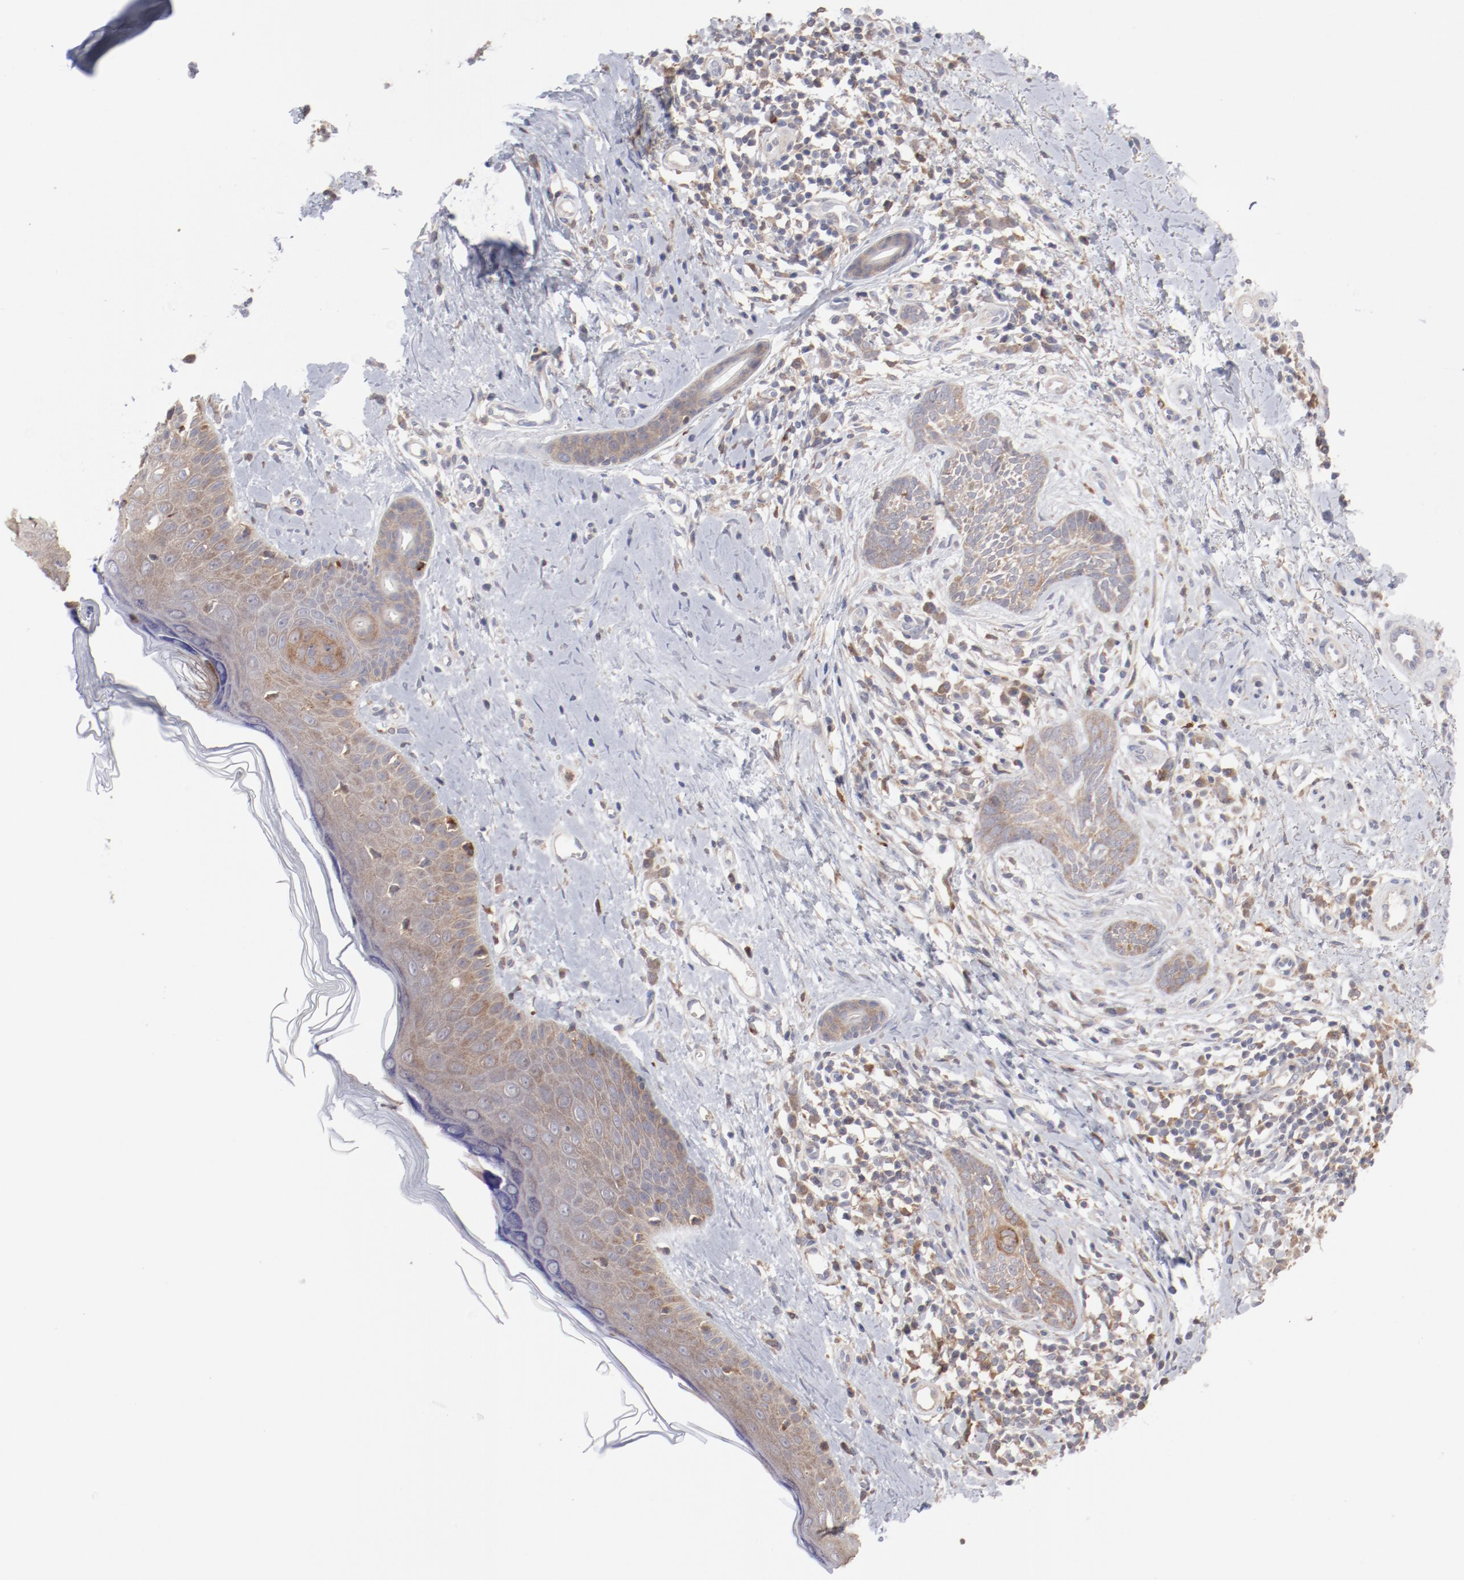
{"staining": {"intensity": "weak", "quantity": ">75%", "location": "cytoplasmic/membranous"}, "tissue": "skin cancer", "cell_type": "Tumor cells", "image_type": "cancer", "snomed": [{"axis": "morphology", "description": "Normal tissue, NOS"}, {"axis": "morphology", "description": "Basal cell carcinoma"}, {"axis": "topography", "description": "Skin"}], "caption": "Brown immunohistochemical staining in skin cancer exhibits weak cytoplasmic/membranous expression in about >75% of tumor cells.", "gene": "PPFIBP2", "patient": {"sex": "male", "age": 71}}